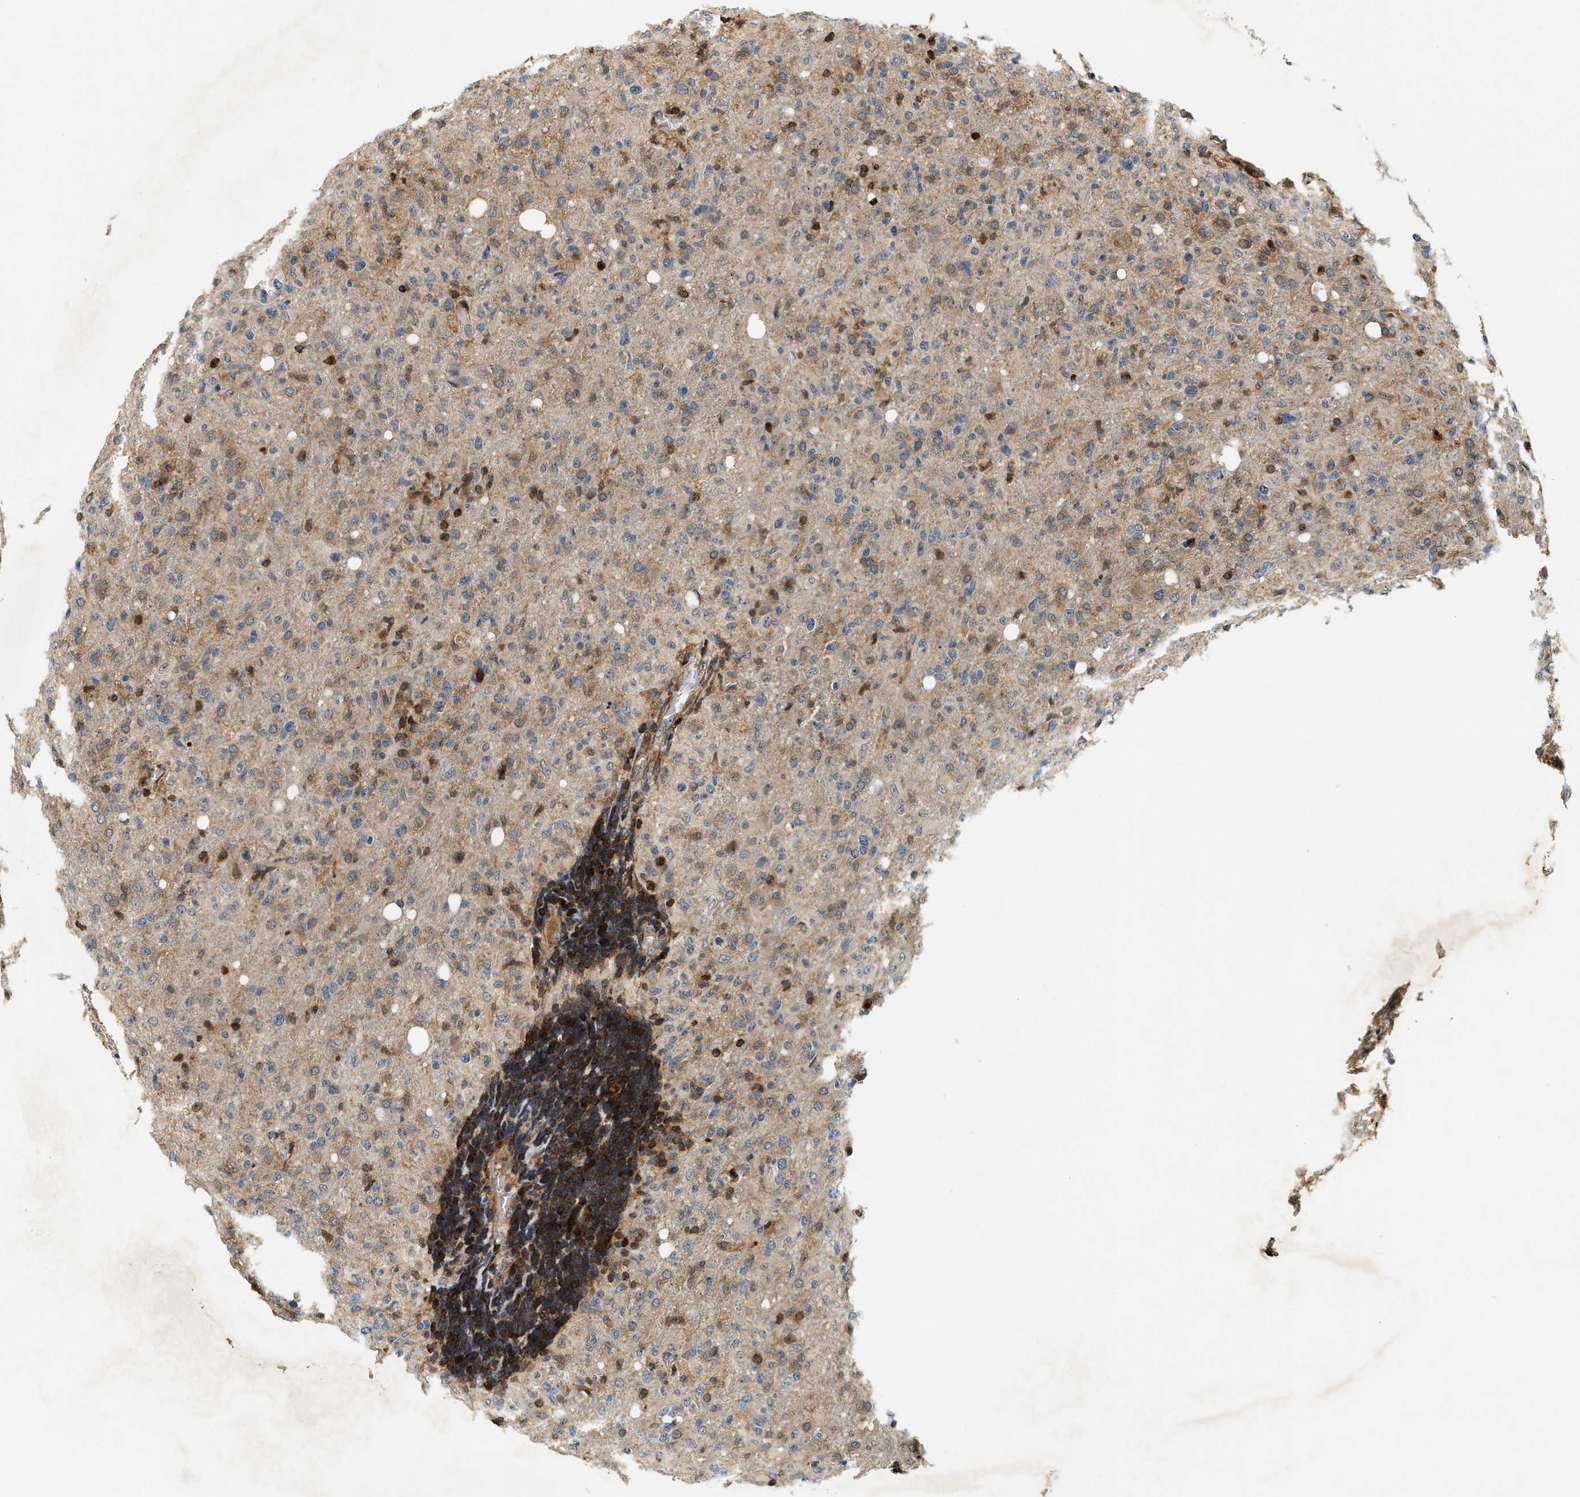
{"staining": {"intensity": "moderate", "quantity": "25%-75%", "location": "cytoplasmic/membranous"}, "tissue": "glioma", "cell_type": "Tumor cells", "image_type": "cancer", "snomed": [{"axis": "morphology", "description": "Glioma, malignant, High grade"}, {"axis": "topography", "description": "Brain"}], "caption": "A medium amount of moderate cytoplasmic/membranous expression is appreciated in about 25%-75% of tumor cells in glioma tissue. (Stains: DAB in brown, nuclei in blue, Microscopy: brightfield microscopy at high magnification).", "gene": "SAMD9", "patient": {"sex": "female", "age": 57}}